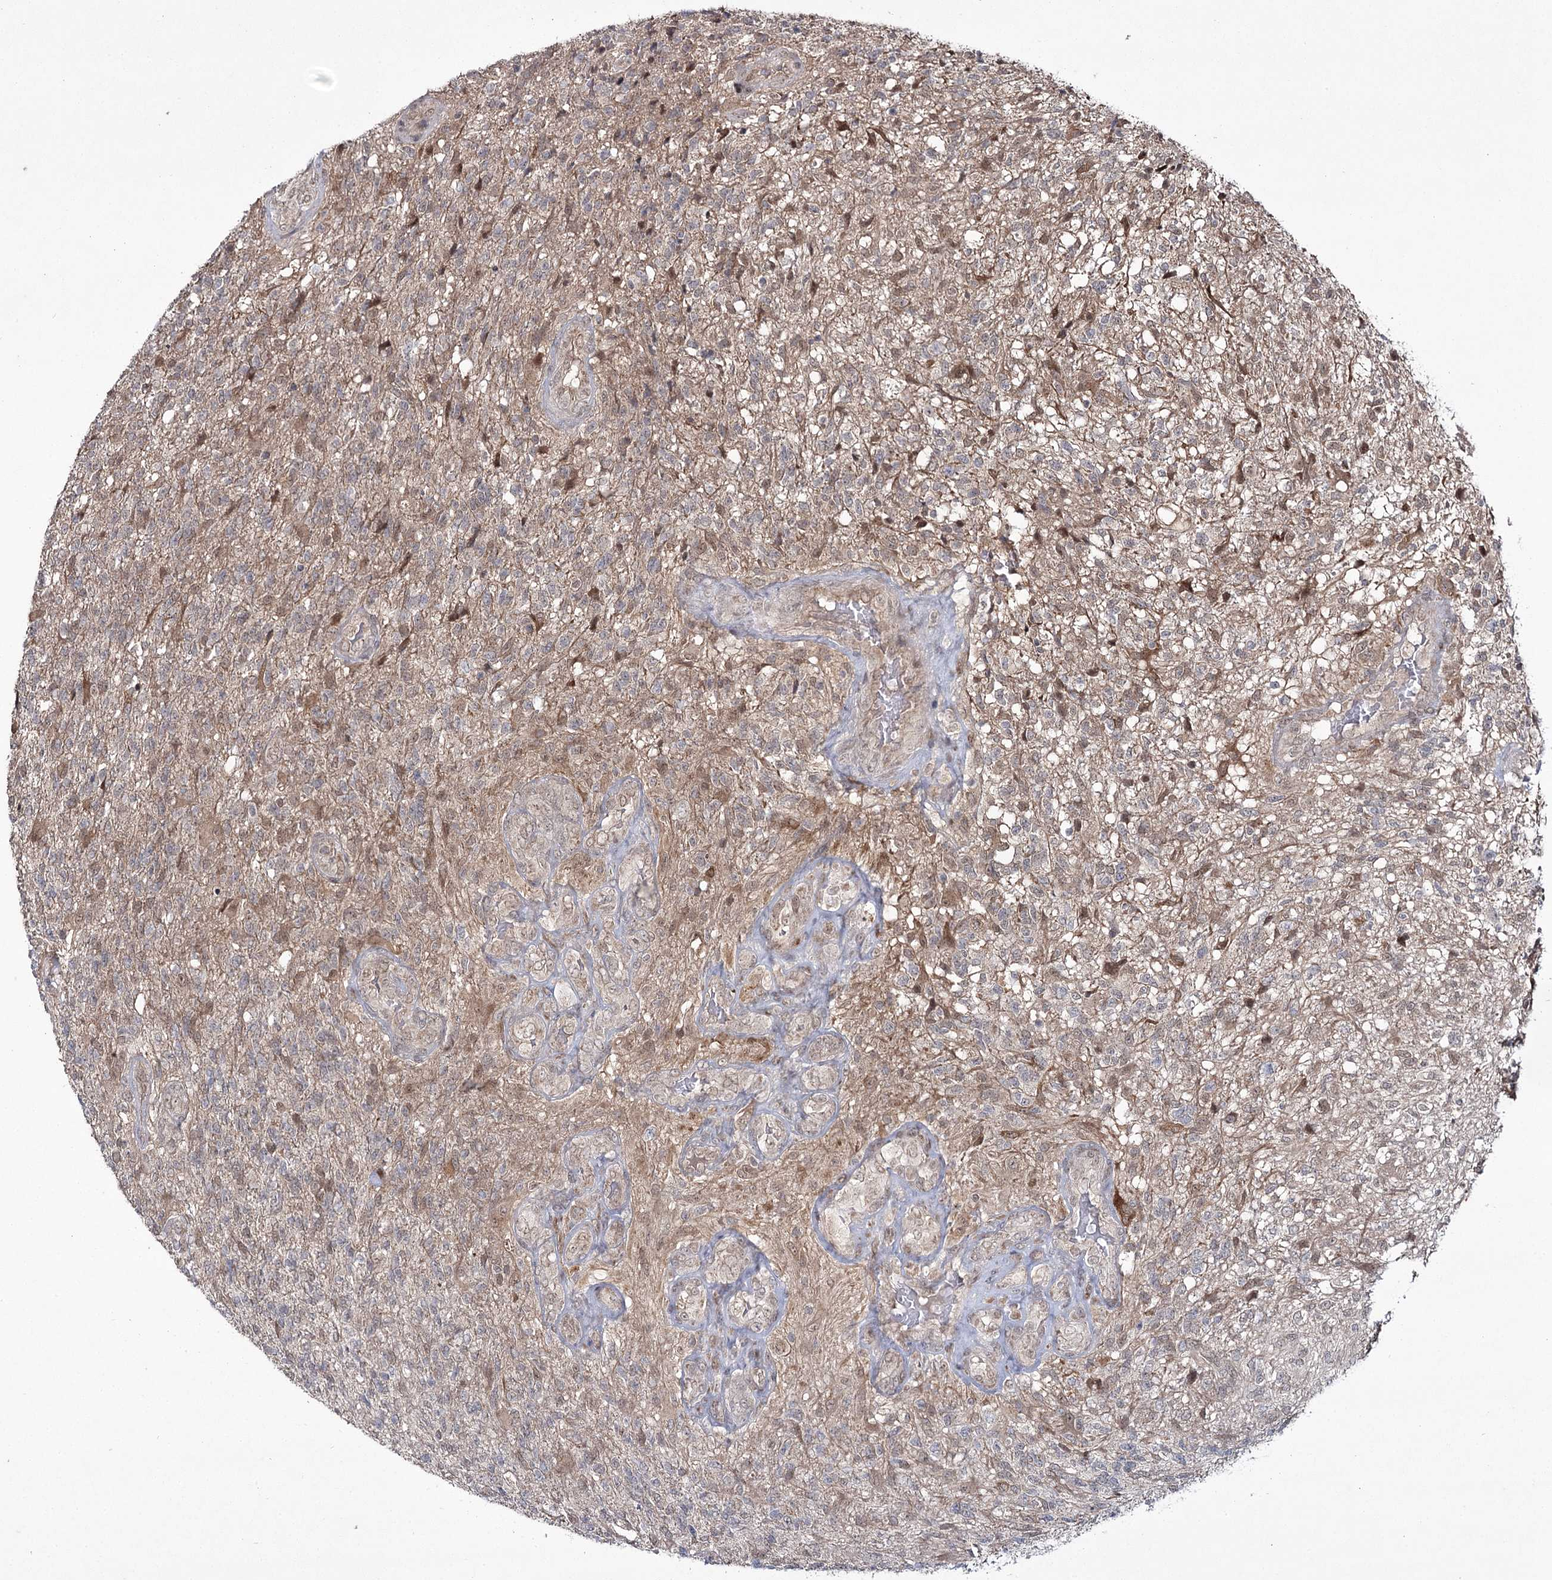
{"staining": {"intensity": "weak", "quantity": "<25%", "location": "cytoplasmic/membranous"}, "tissue": "glioma", "cell_type": "Tumor cells", "image_type": "cancer", "snomed": [{"axis": "morphology", "description": "Glioma, malignant, High grade"}, {"axis": "topography", "description": "Brain"}], "caption": "The micrograph displays no staining of tumor cells in malignant glioma (high-grade).", "gene": "TRNT1", "patient": {"sex": "male", "age": 56}}